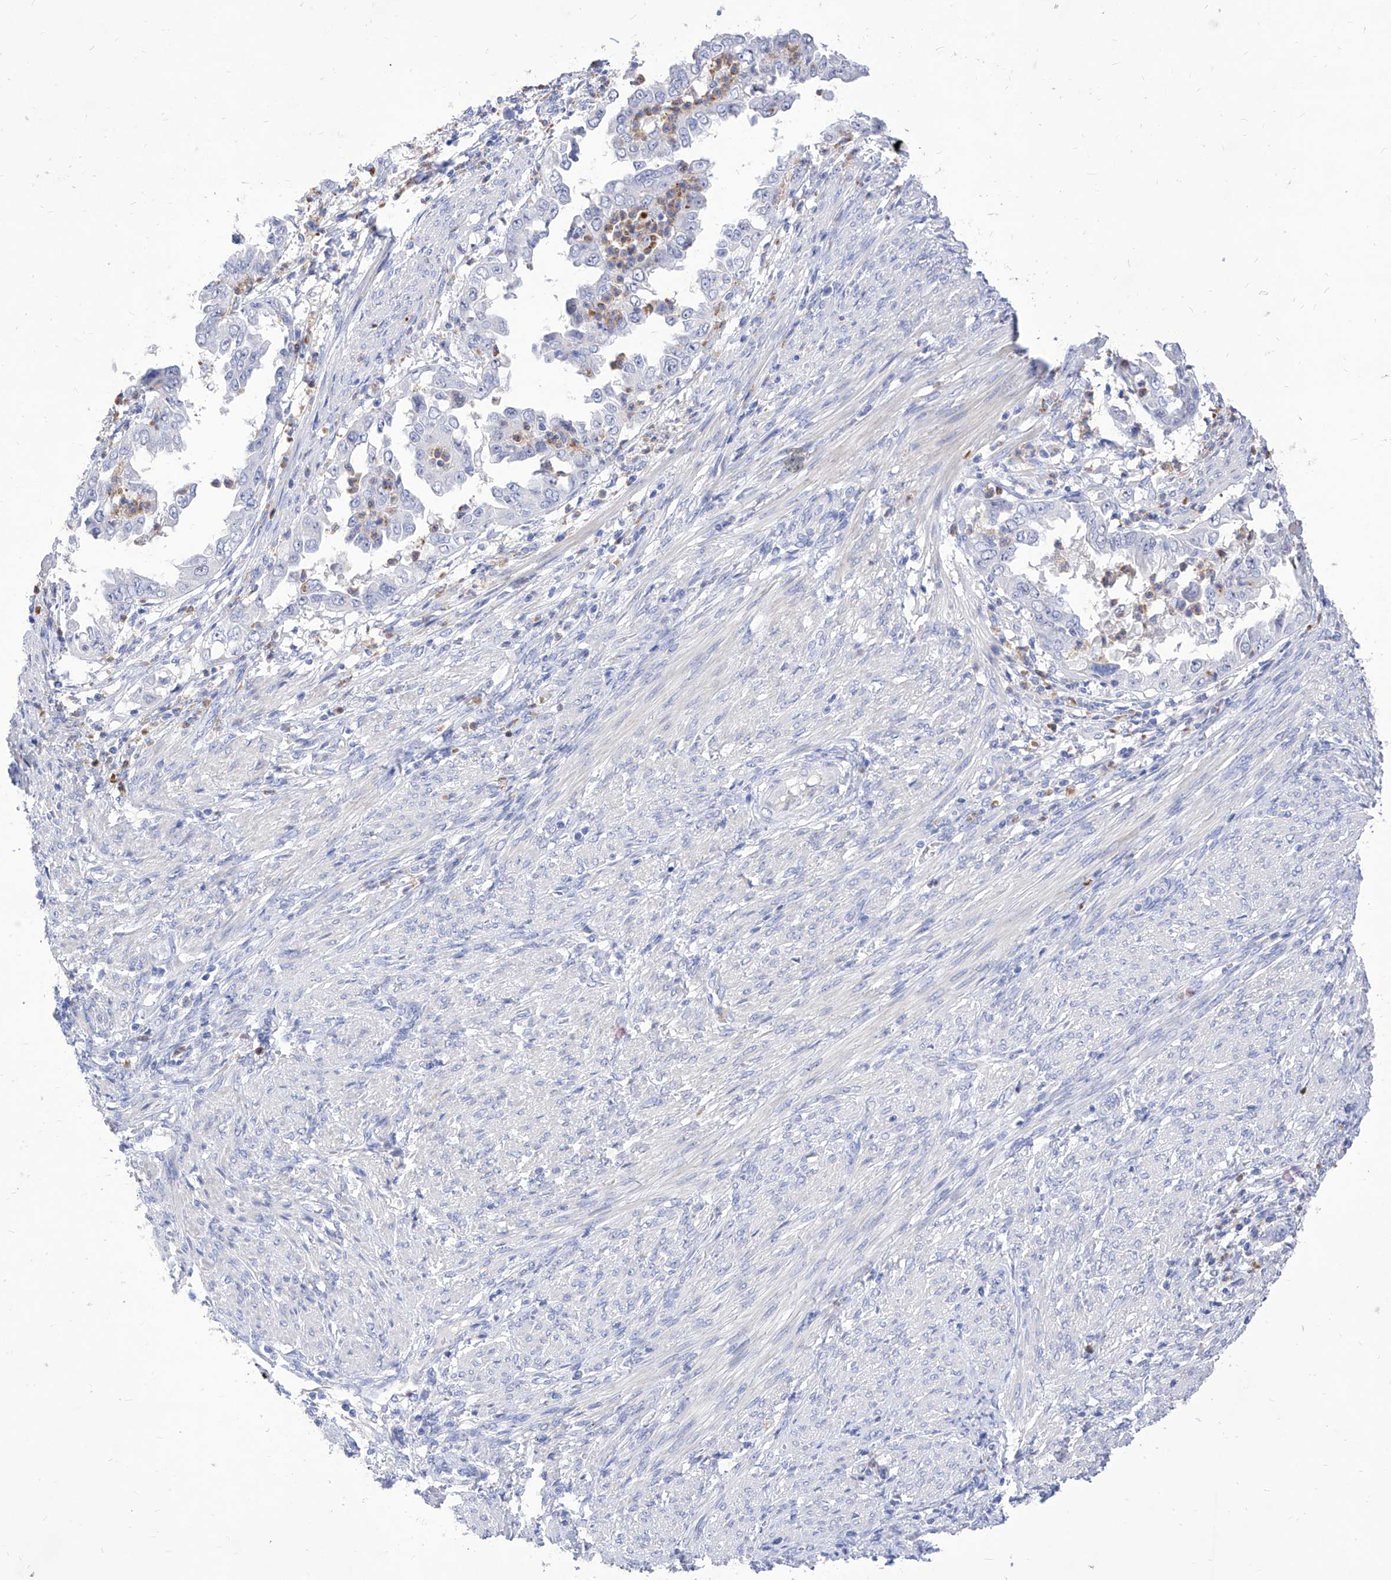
{"staining": {"intensity": "negative", "quantity": "none", "location": "none"}, "tissue": "endometrial cancer", "cell_type": "Tumor cells", "image_type": "cancer", "snomed": [{"axis": "morphology", "description": "Adenocarcinoma, NOS"}, {"axis": "topography", "description": "Endometrium"}], "caption": "The micrograph reveals no significant positivity in tumor cells of endometrial cancer. Nuclei are stained in blue.", "gene": "VAX1", "patient": {"sex": "female", "age": 85}}